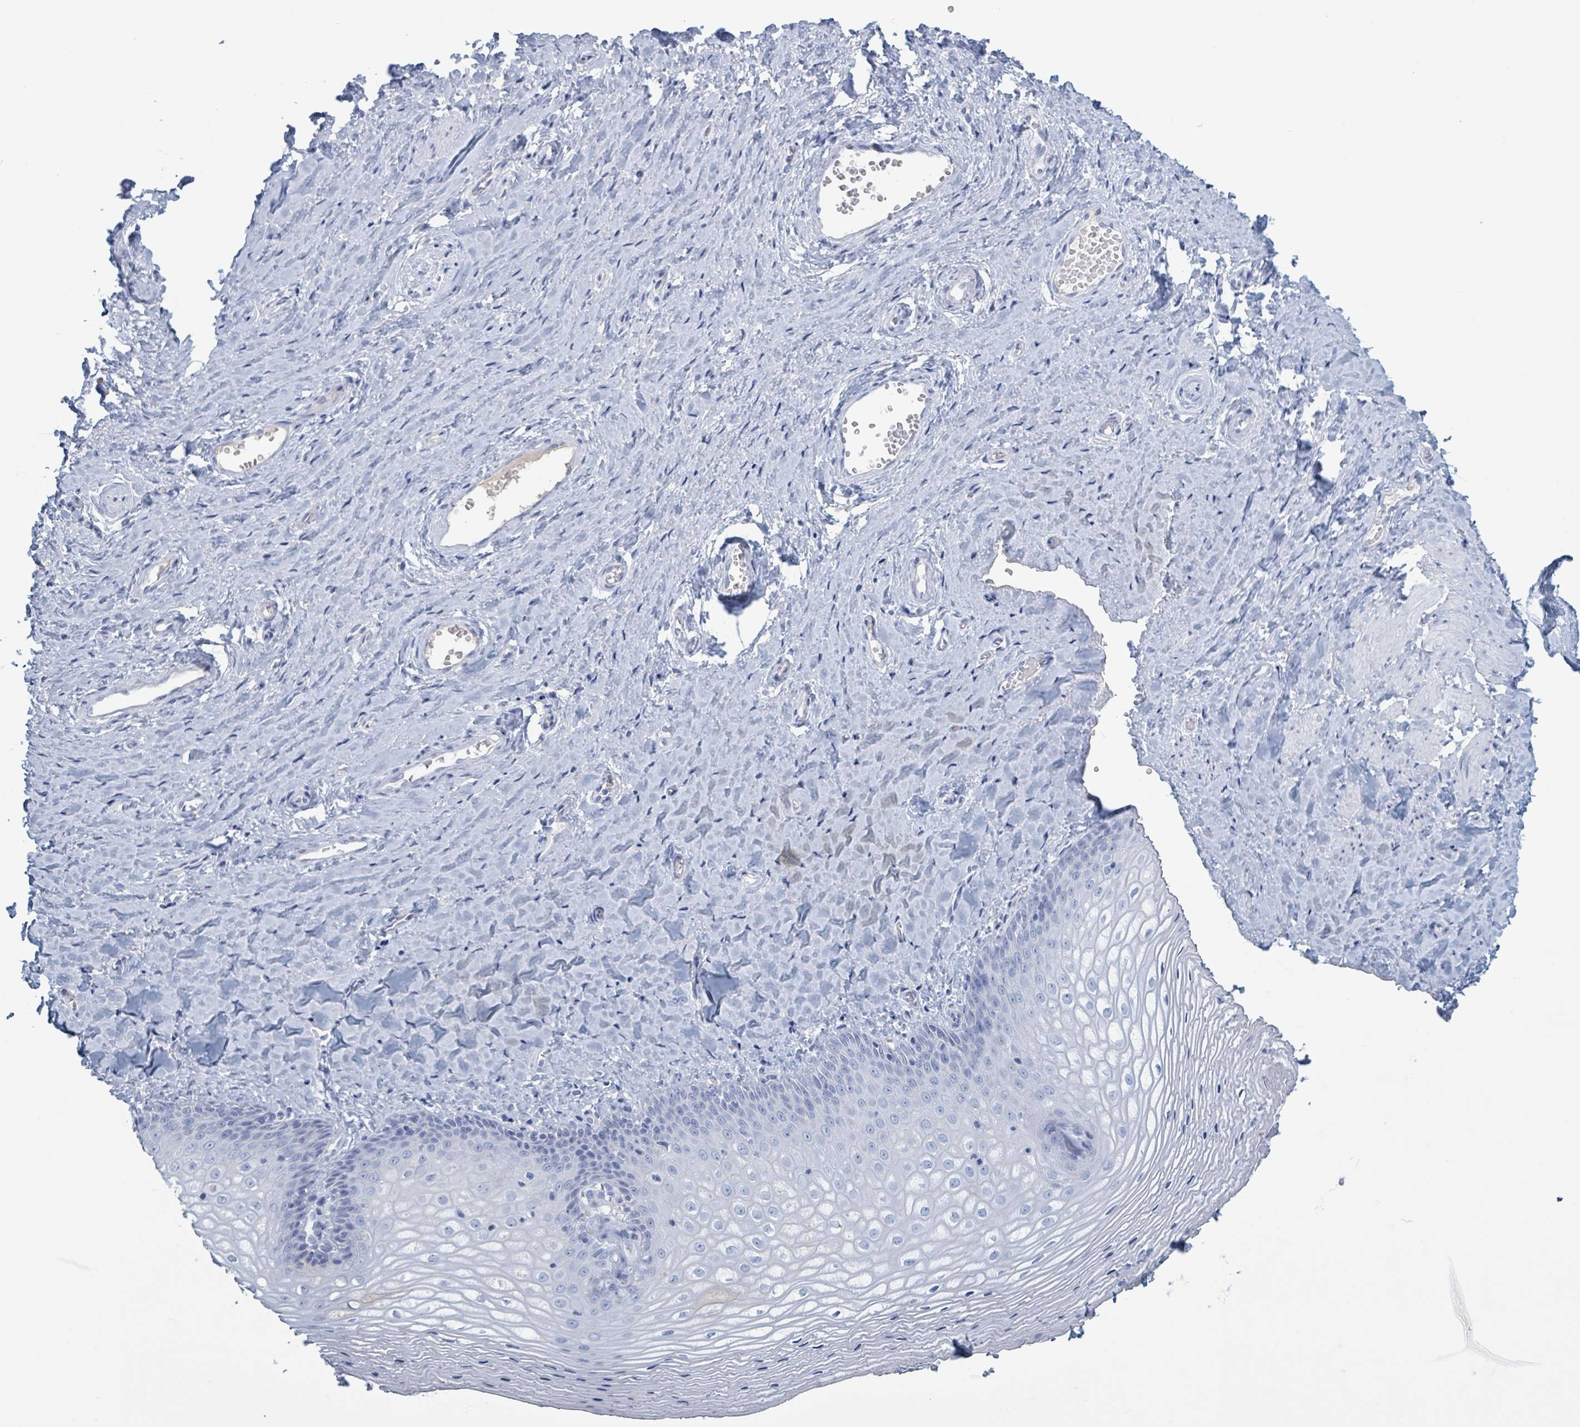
{"staining": {"intensity": "negative", "quantity": "none", "location": "none"}, "tissue": "vagina", "cell_type": "Squamous epithelial cells", "image_type": "normal", "snomed": [{"axis": "morphology", "description": "Normal tissue, NOS"}, {"axis": "topography", "description": "Vagina"}], "caption": "This is a micrograph of IHC staining of benign vagina, which shows no expression in squamous epithelial cells. The staining was performed using DAB (3,3'-diaminobenzidine) to visualize the protein expression in brown, while the nuclei were stained in blue with hematoxylin (Magnification: 20x).", "gene": "KLK4", "patient": {"sex": "female", "age": 65}}